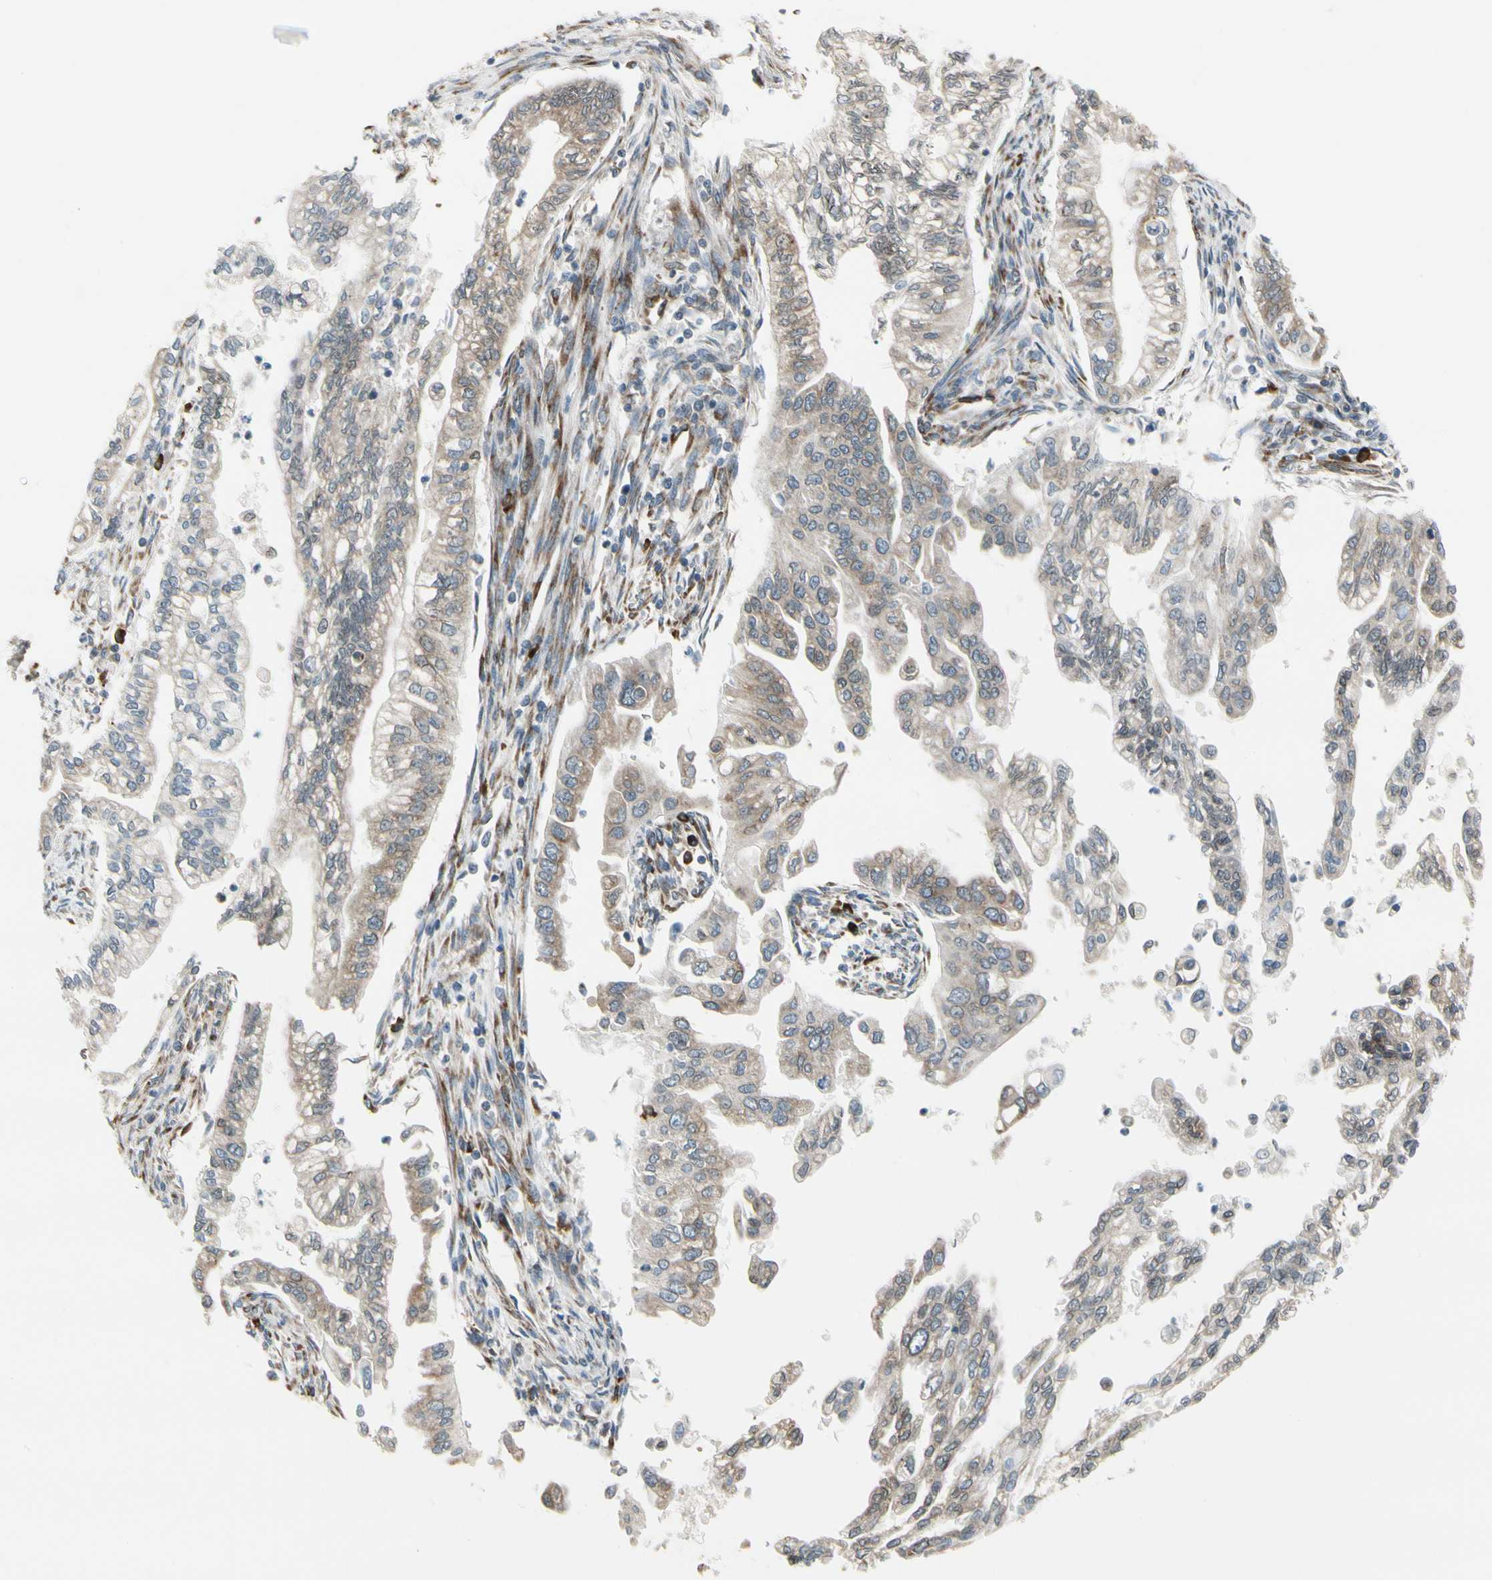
{"staining": {"intensity": "weak", "quantity": ">75%", "location": "cytoplasmic/membranous"}, "tissue": "pancreatic cancer", "cell_type": "Tumor cells", "image_type": "cancer", "snomed": [{"axis": "morphology", "description": "Normal tissue, NOS"}, {"axis": "topography", "description": "Pancreas"}], "caption": "Immunohistochemistry (IHC) micrograph of pancreatic cancer stained for a protein (brown), which reveals low levels of weak cytoplasmic/membranous staining in approximately >75% of tumor cells.", "gene": "FNDC3A", "patient": {"sex": "male", "age": 42}}